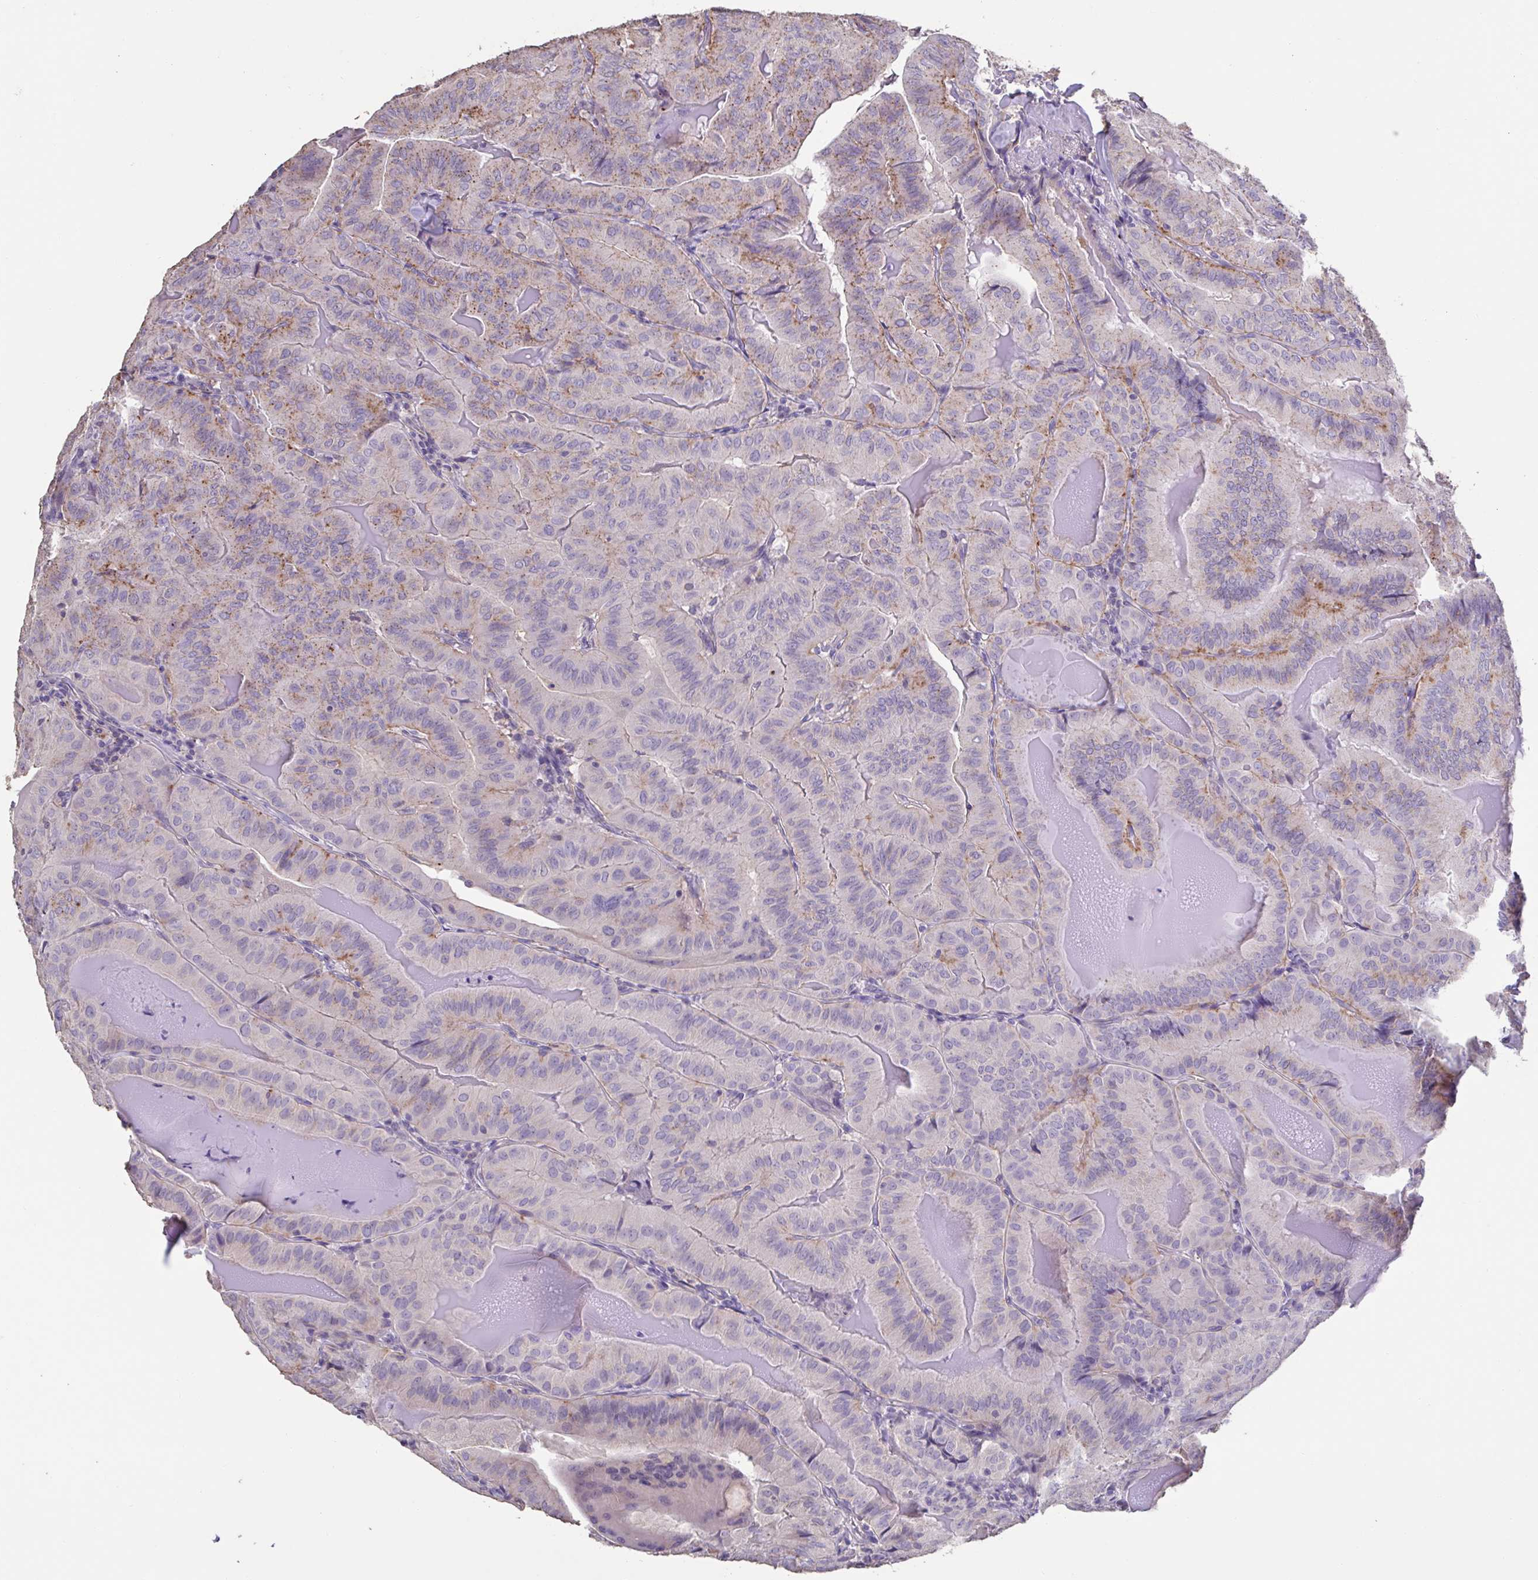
{"staining": {"intensity": "moderate", "quantity": "<25%", "location": "cytoplasmic/membranous"}, "tissue": "thyroid cancer", "cell_type": "Tumor cells", "image_type": "cancer", "snomed": [{"axis": "morphology", "description": "Papillary adenocarcinoma, NOS"}, {"axis": "topography", "description": "Thyroid gland"}], "caption": "This is a histology image of IHC staining of thyroid cancer, which shows moderate staining in the cytoplasmic/membranous of tumor cells.", "gene": "CHMP5", "patient": {"sex": "female", "age": 68}}